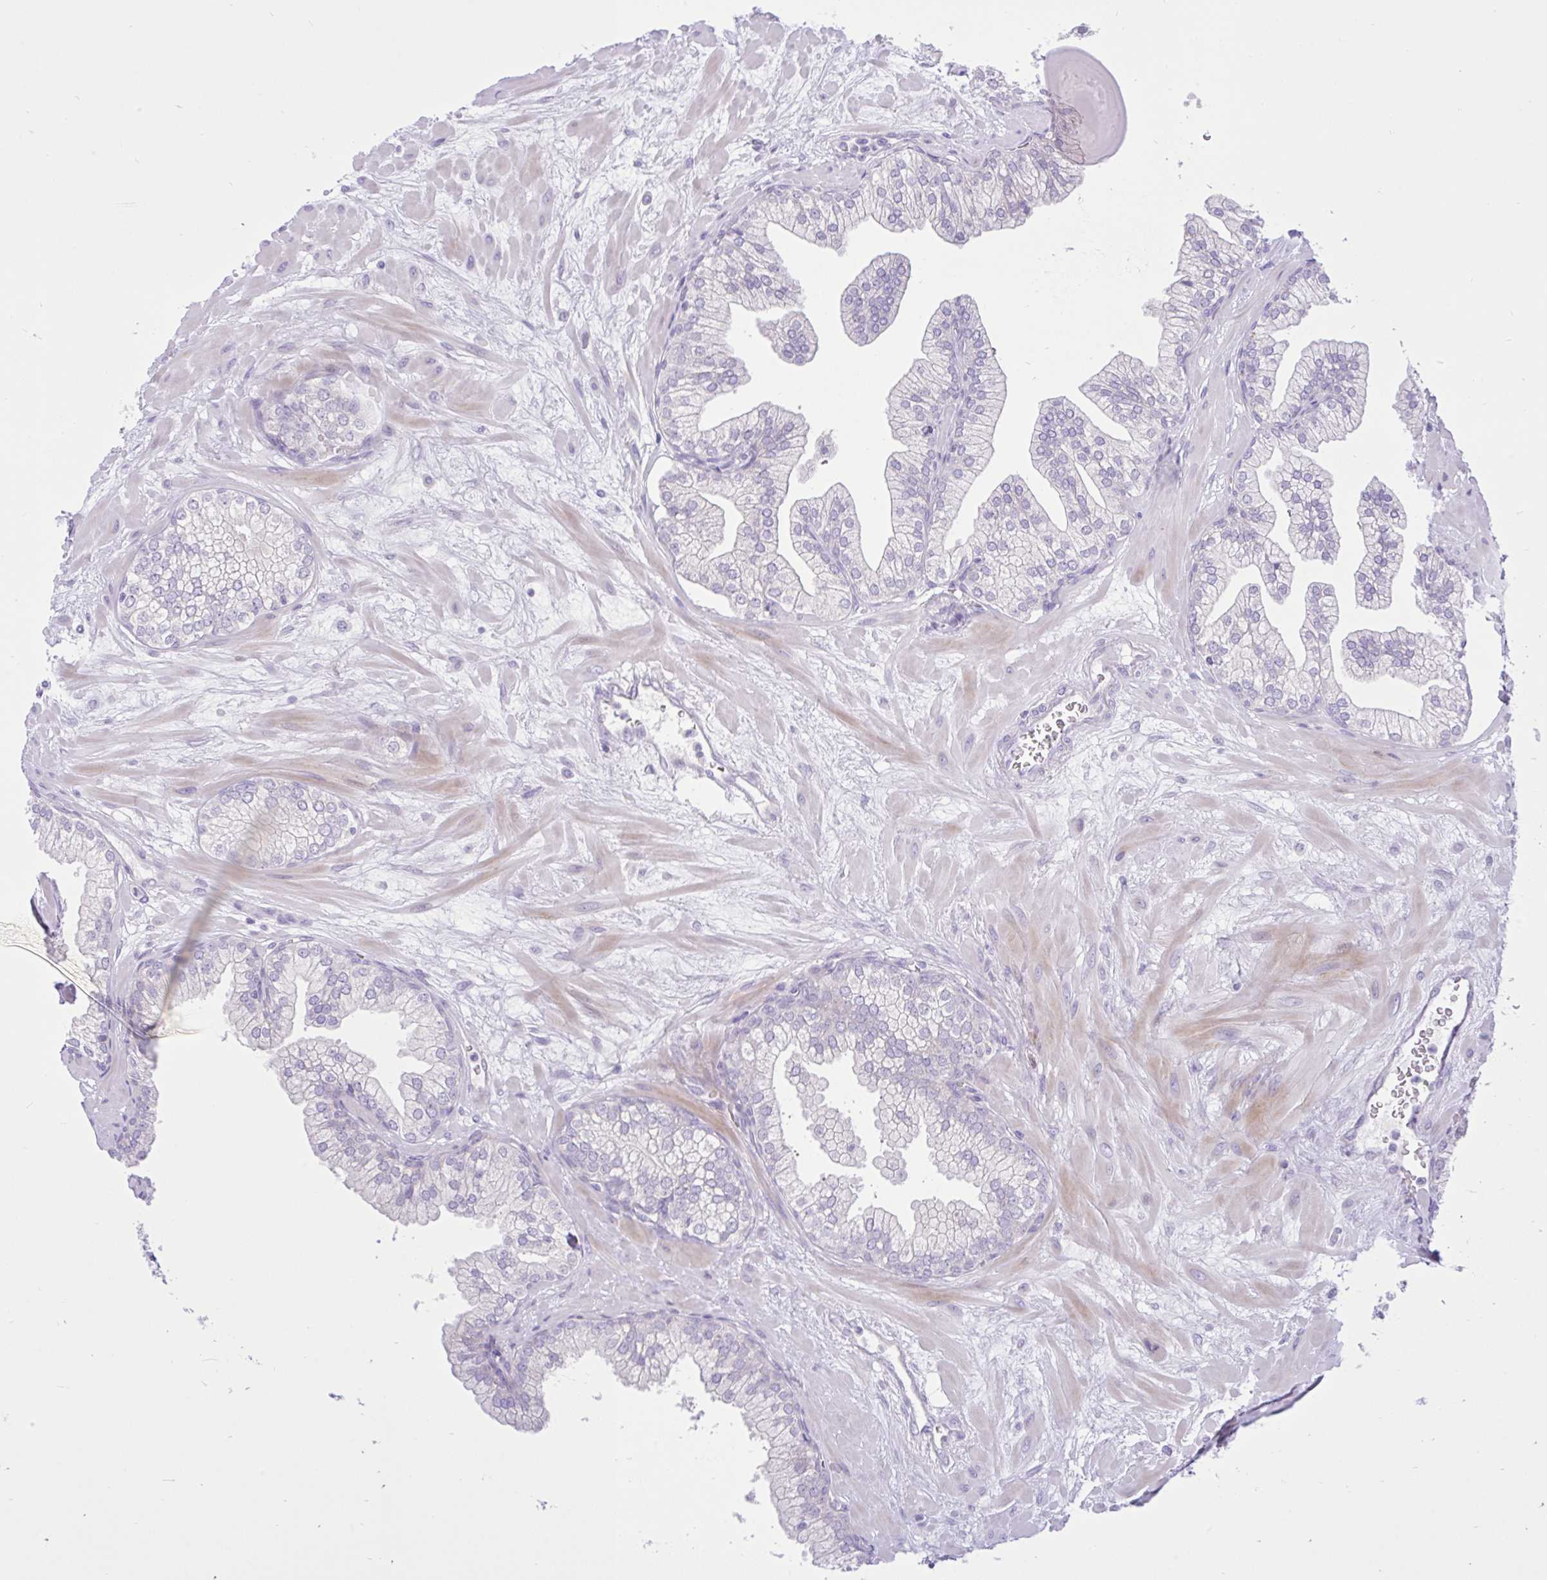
{"staining": {"intensity": "negative", "quantity": "none", "location": "none"}, "tissue": "prostate", "cell_type": "Glandular cells", "image_type": "normal", "snomed": [{"axis": "morphology", "description": "Normal tissue, NOS"}, {"axis": "topography", "description": "Prostate"}, {"axis": "topography", "description": "Peripheral nerve tissue"}], "caption": "An IHC image of normal prostate is shown. There is no staining in glandular cells of prostate.", "gene": "ZNF101", "patient": {"sex": "male", "age": 61}}